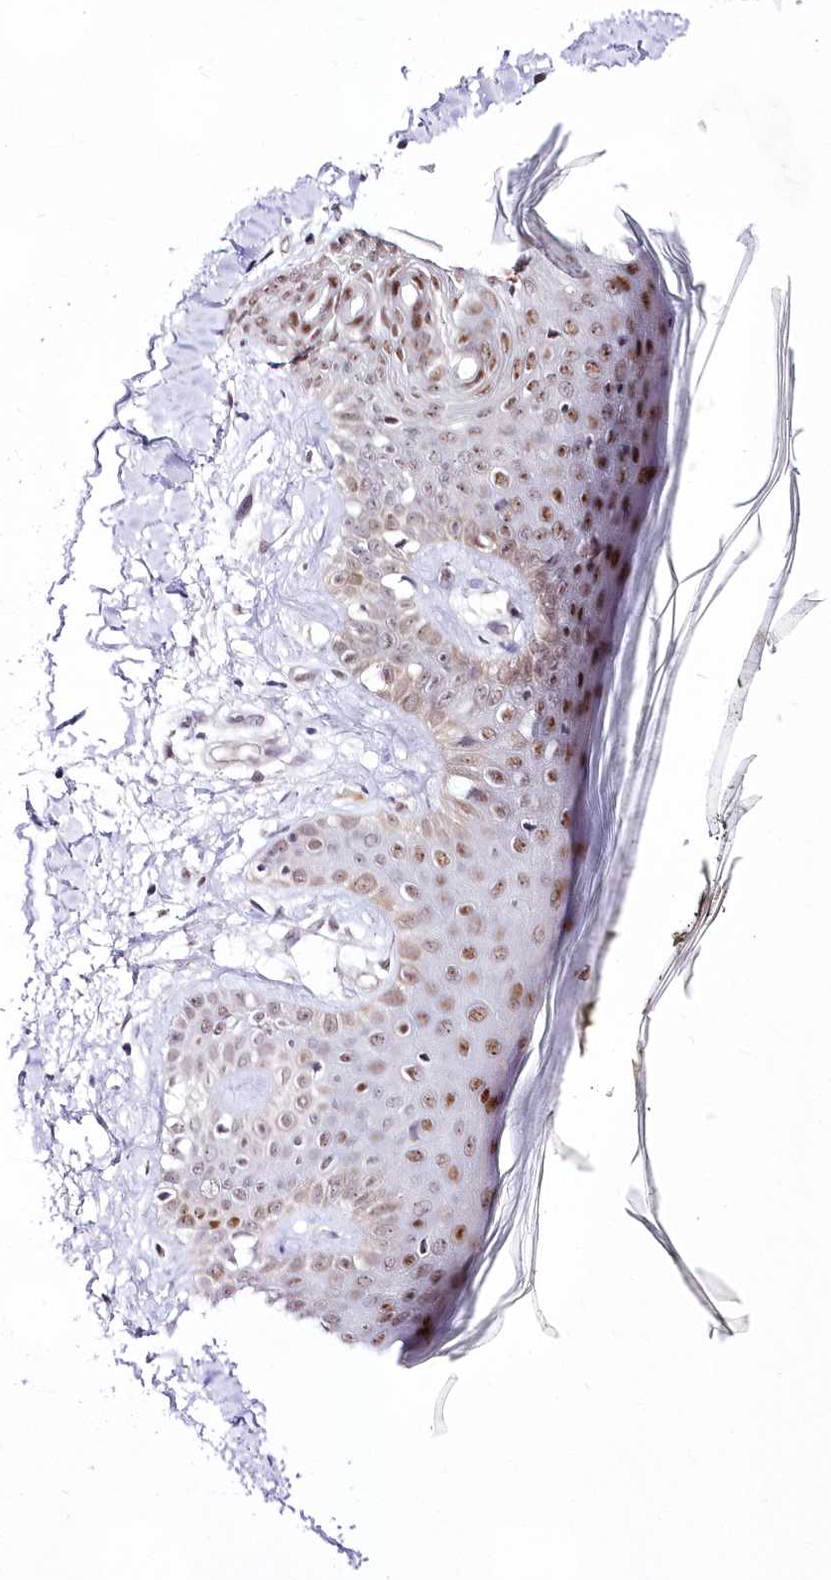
{"staining": {"intensity": "weak", "quantity": ">75%", "location": "nuclear"}, "tissue": "skin", "cell_type": "Fibroblasts", "image_type": "normal", "snomed": [{"axis": "morphology", "description": "Normal tissue, NOS"}, {"axis": "topography", "description": "Skin"}], "caption": "Immunohistochemistry (IHC) micrograph of unremarkable skin stained for a protein (brown), which displays low levels of weak nuclear positivity in about >75% of fibroblasts.", "gene": "NSUN2", "patient": {"sex": "female", "age": 64}}